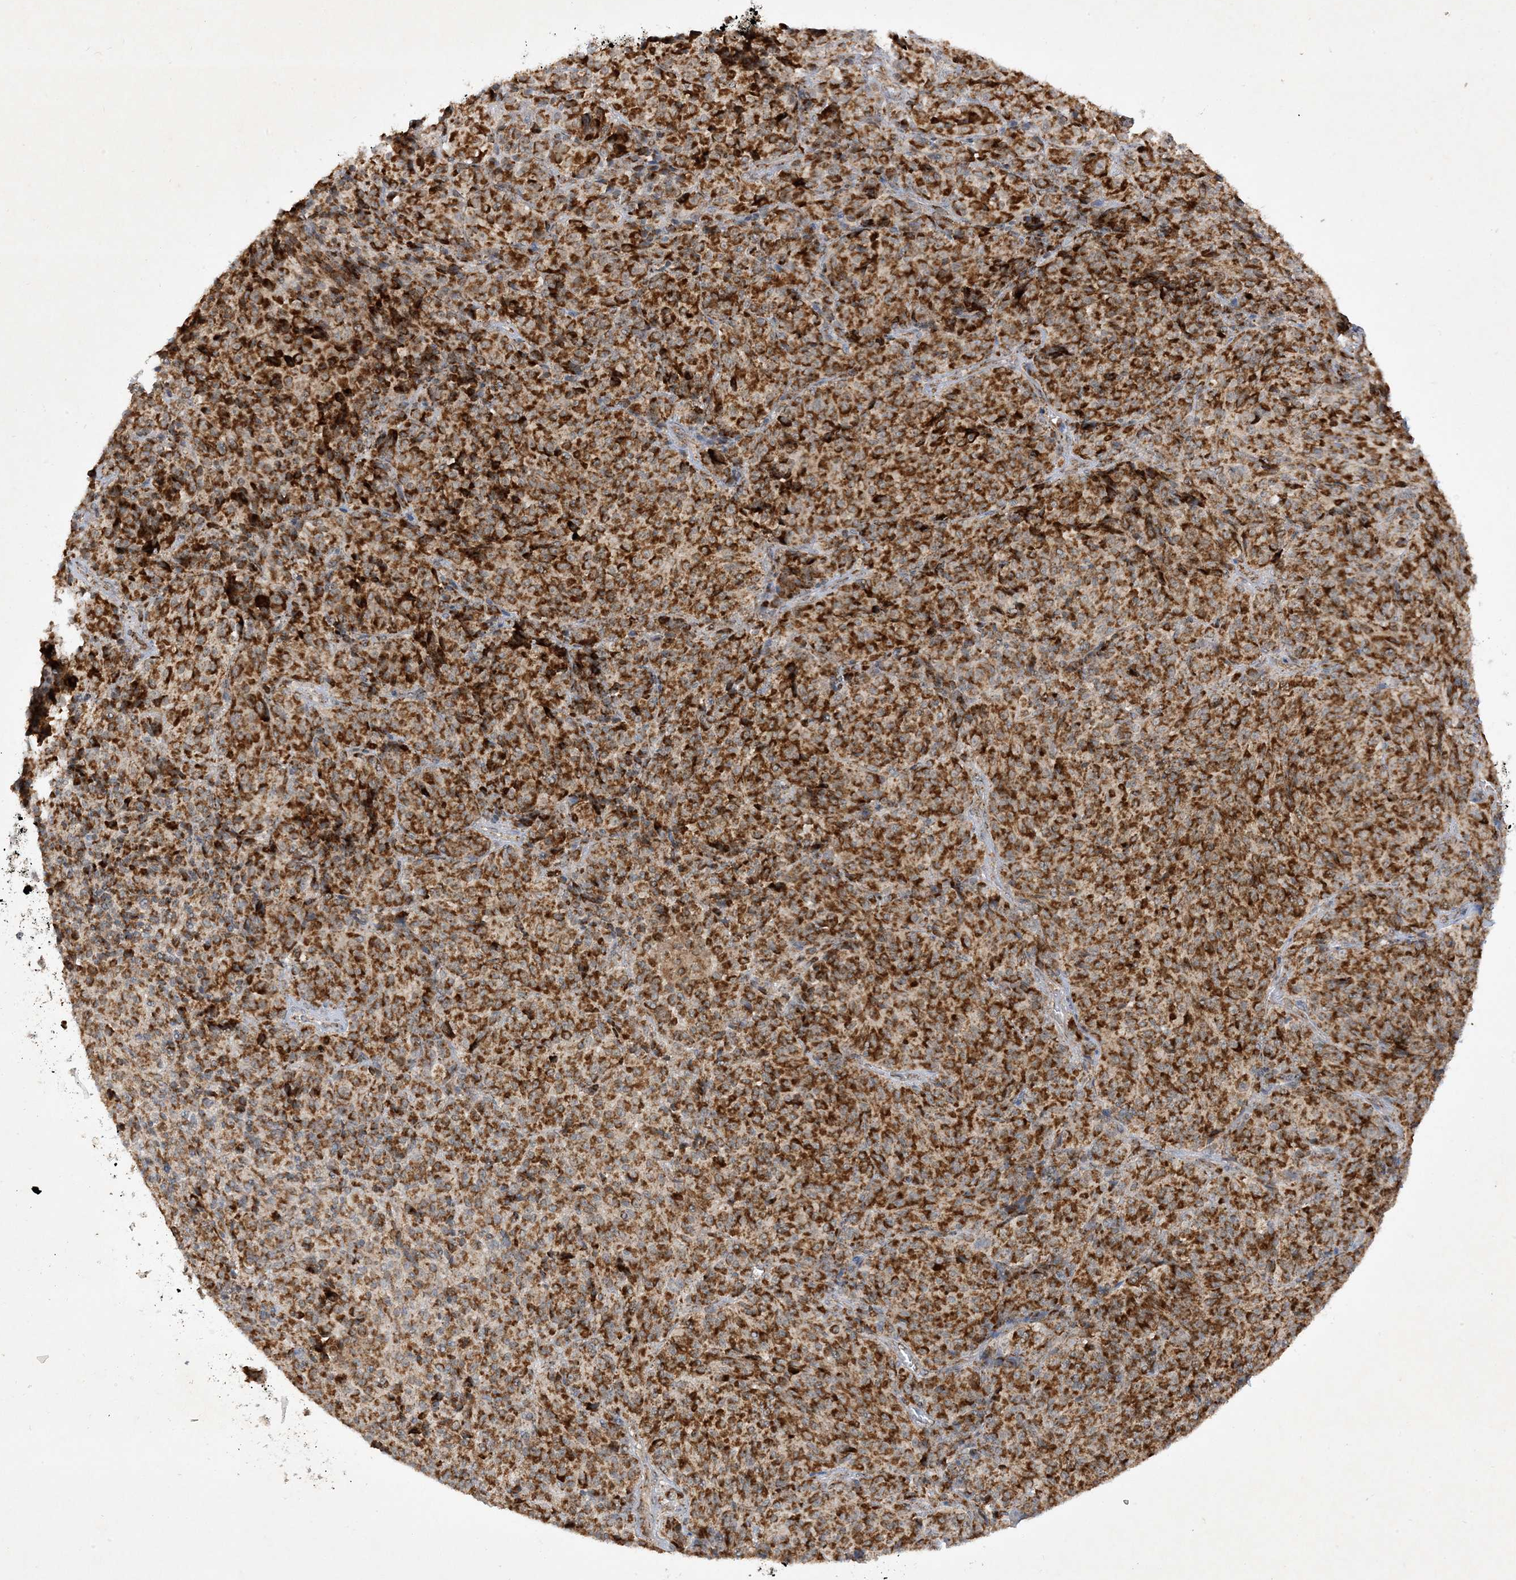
{"staining": {"intensity": "strong", "quantity": ">75%", "location": "cytoplasmic/membranous"}, "tissue": "melanoma", "cell_type": "Tumor cells", "image_type": "cancer", "snomed": [{"axis": "morphology", "description": "Malignant melanoma, Metastatic site"}, {"axis": "topography", "description": "Brain"}], "caption": "High-power microscopy captured an immunohistochemistry (IHC) photomicrograph of melanoma, revealing strong cytoplasmic/membranous staining in about >75% of tumor cells.", "gene": "NDUFAF3", "patient": {"sex": "female", "age": 56}}